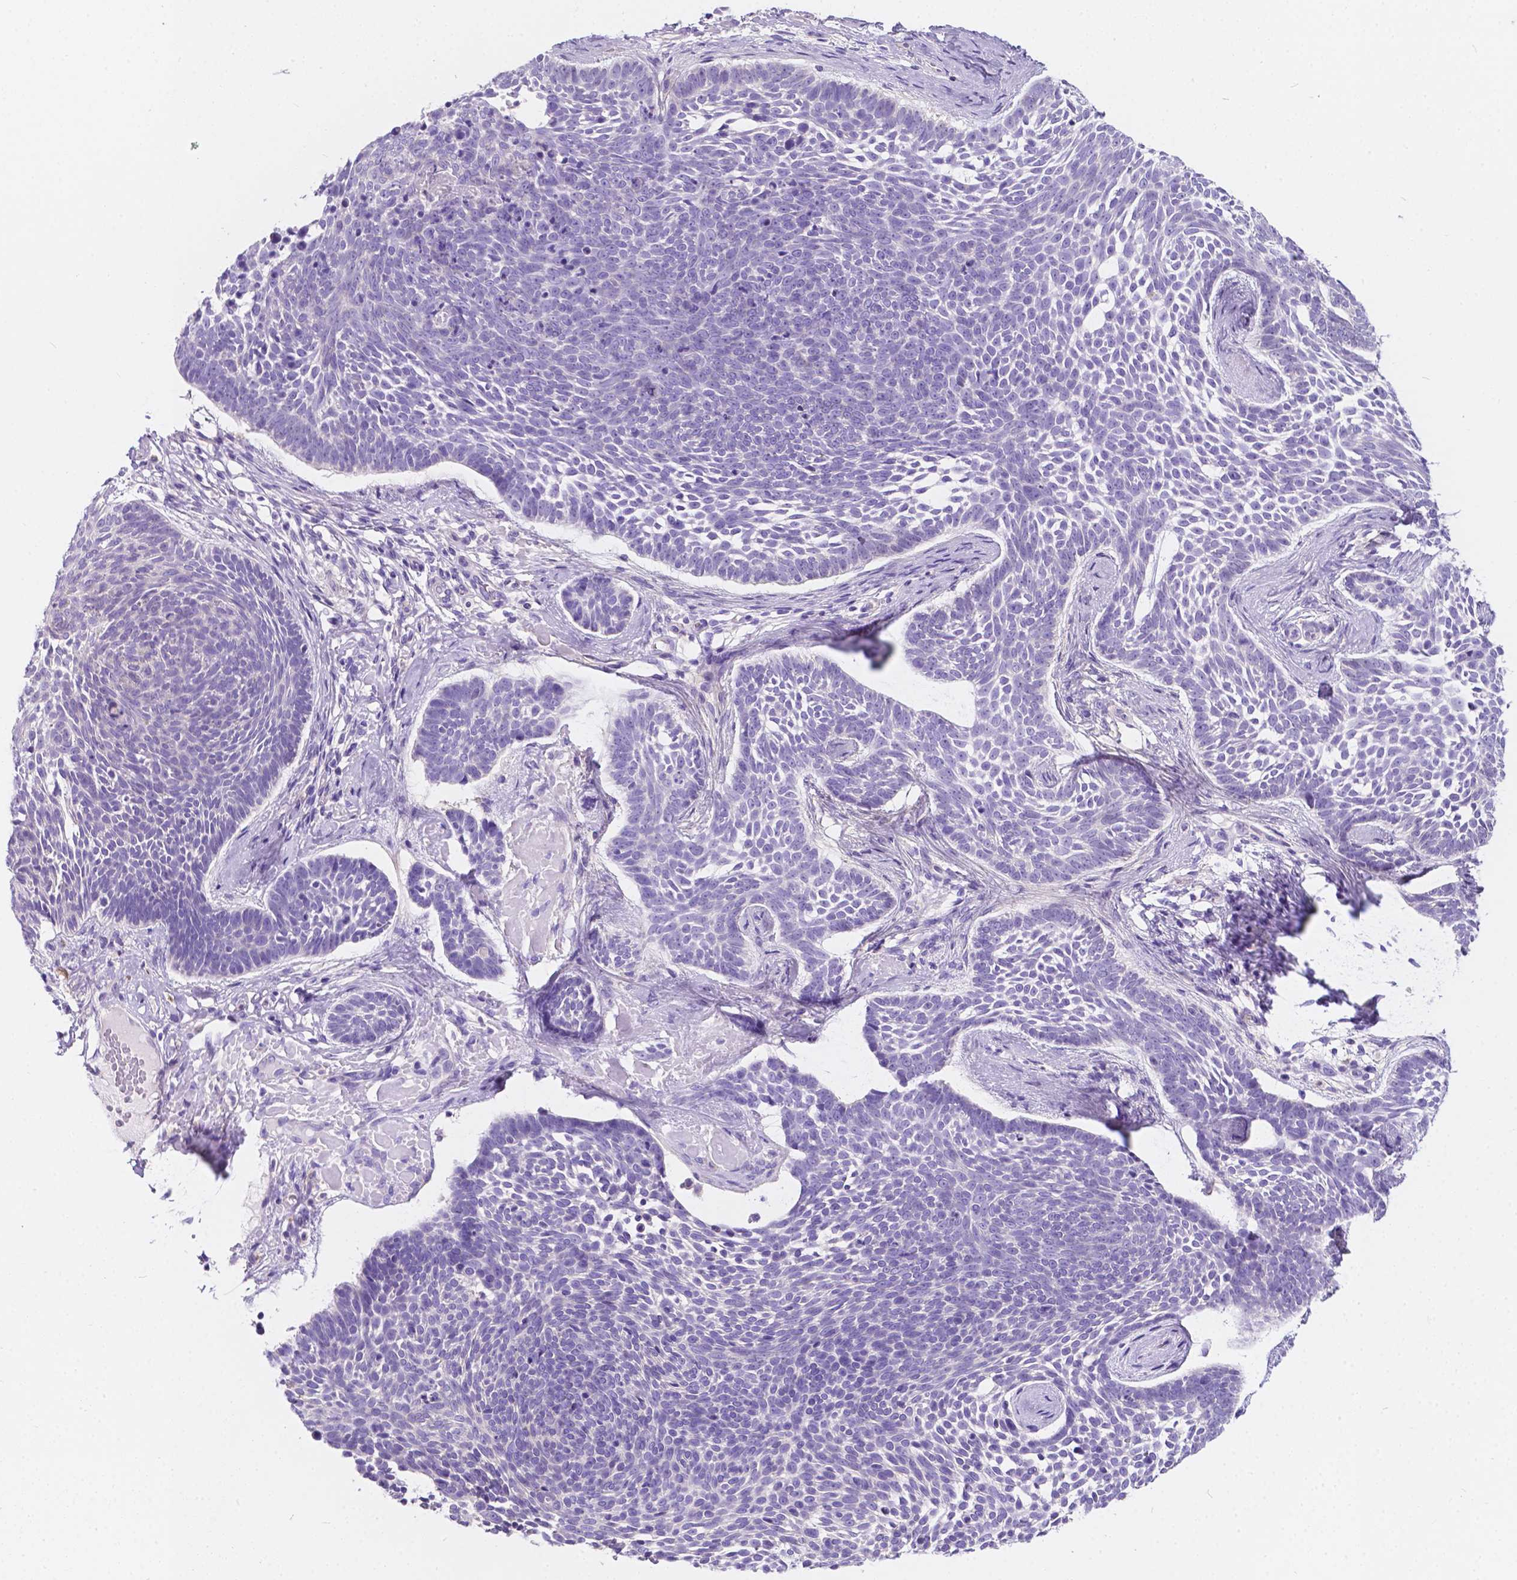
{"staining": {"intensity": "negative", "quantity": "none", "location": "none"}, "tissue": "skin cancer", "cell_type": "Tumor cells", "image_type": "cancer", "snomed": [{"axis": "morphology", "description": "Basal cell carcinoma"}, {"axis": "topography", "description": "Skin"}], "caption": "High power microscopy photomicrograph of an immunohistochemistry image of skin cancer, revealing no significant expression in tumor cells. The staining was performed using DAB (3,3'-diaminobenzidine) to visualize the protein expression in brown, while the nuclei were stained in blue with hematoxylin (Magnification: 20x).", "gene": "GNAO1", "patient": {"sex": "male", "age": 85}}